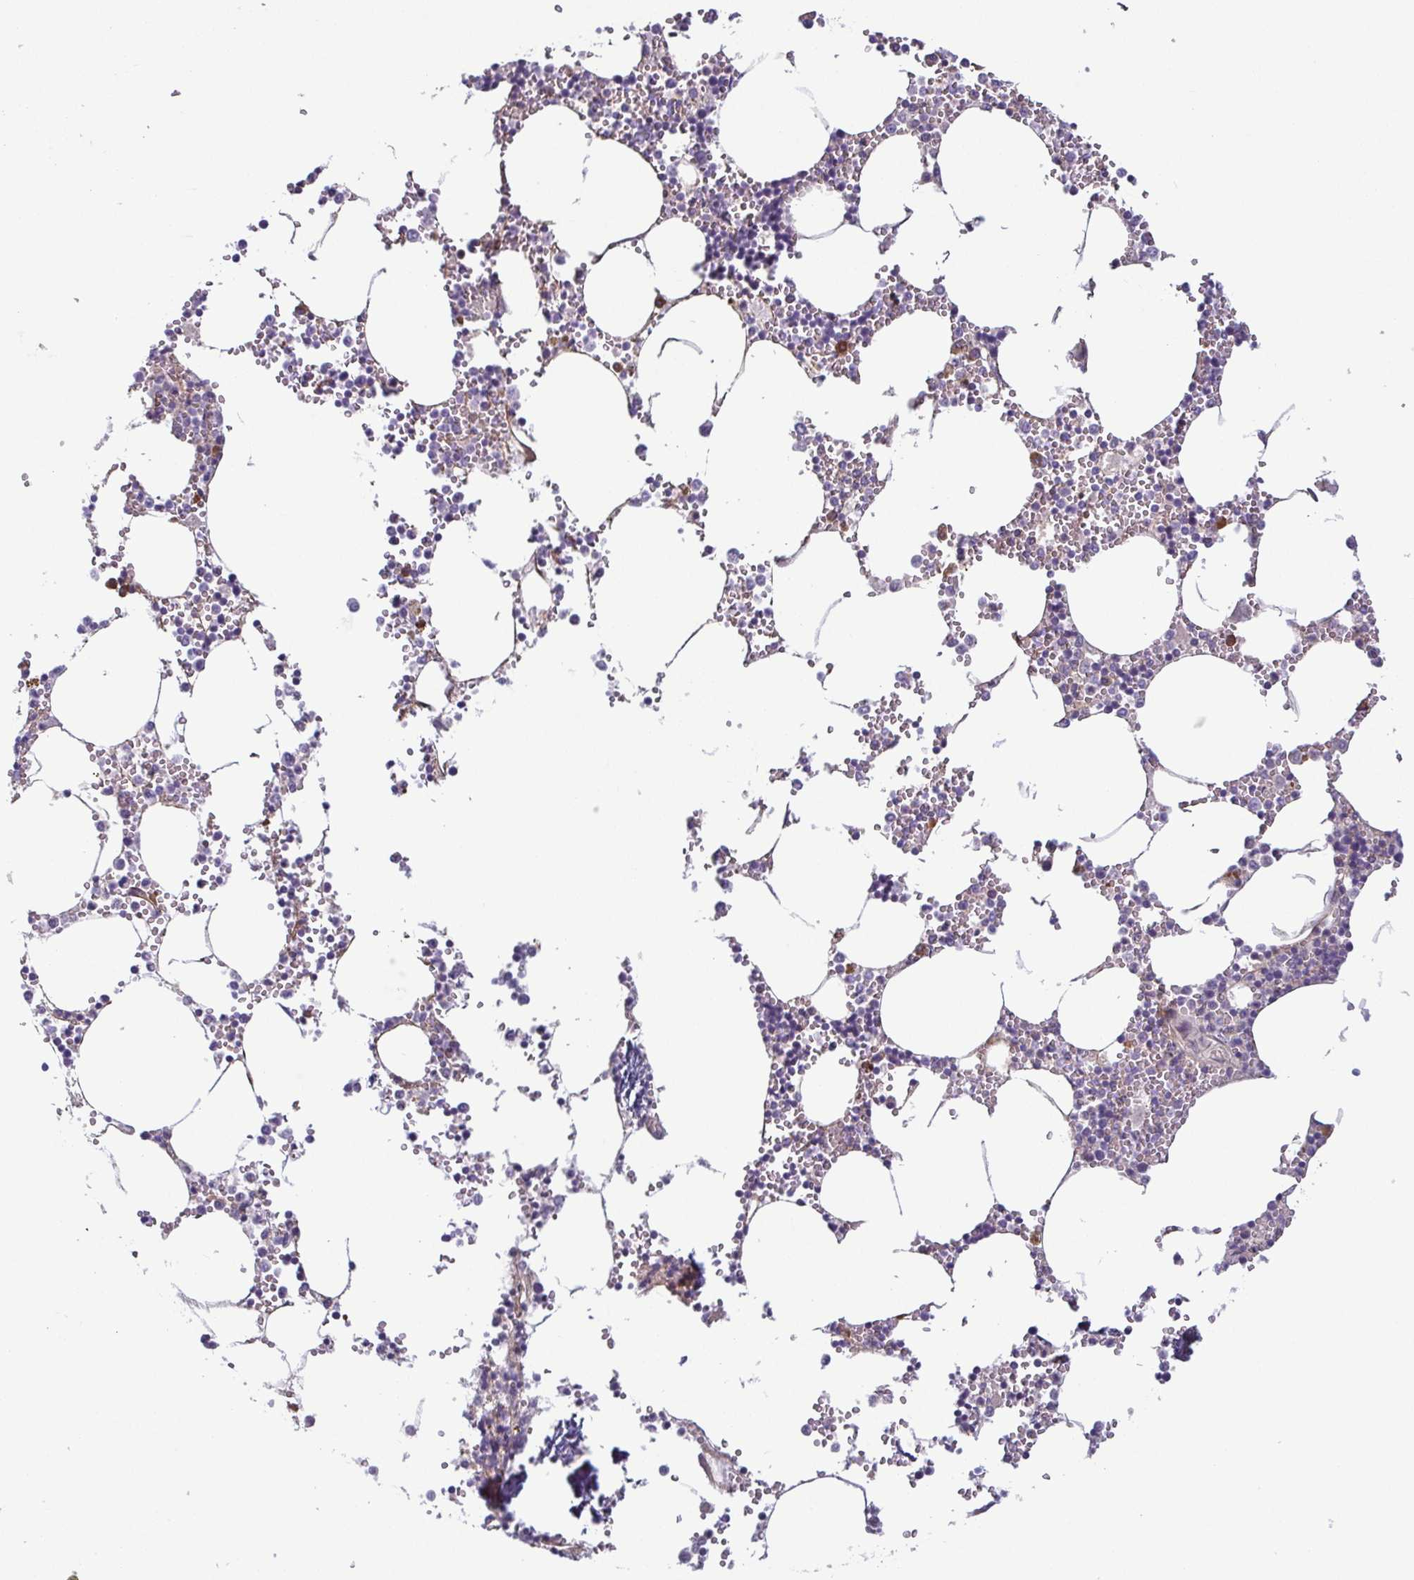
{"staining": {"intensity": "strong", "quantity": "<25%", "location": "cytoplasmic/membranous"}, "tissue": "bone marrow", "cell_type": "Hematopoietic cells", "image_type": "normal", "snomed": [{"axis": "morphology", "description": "Normal tissue, NOS"}, {"axis": "topography", "description": "Bone marrow"}], "caption": "Bone marrow stained with DAB immunohistochemistry (IHC) displays medium levels of strong cytoplasmic/membranous expression in about <25% of hematopoietic cells.", "gene": "ECM1", "patient": {"sex": "male", "age": 54}}